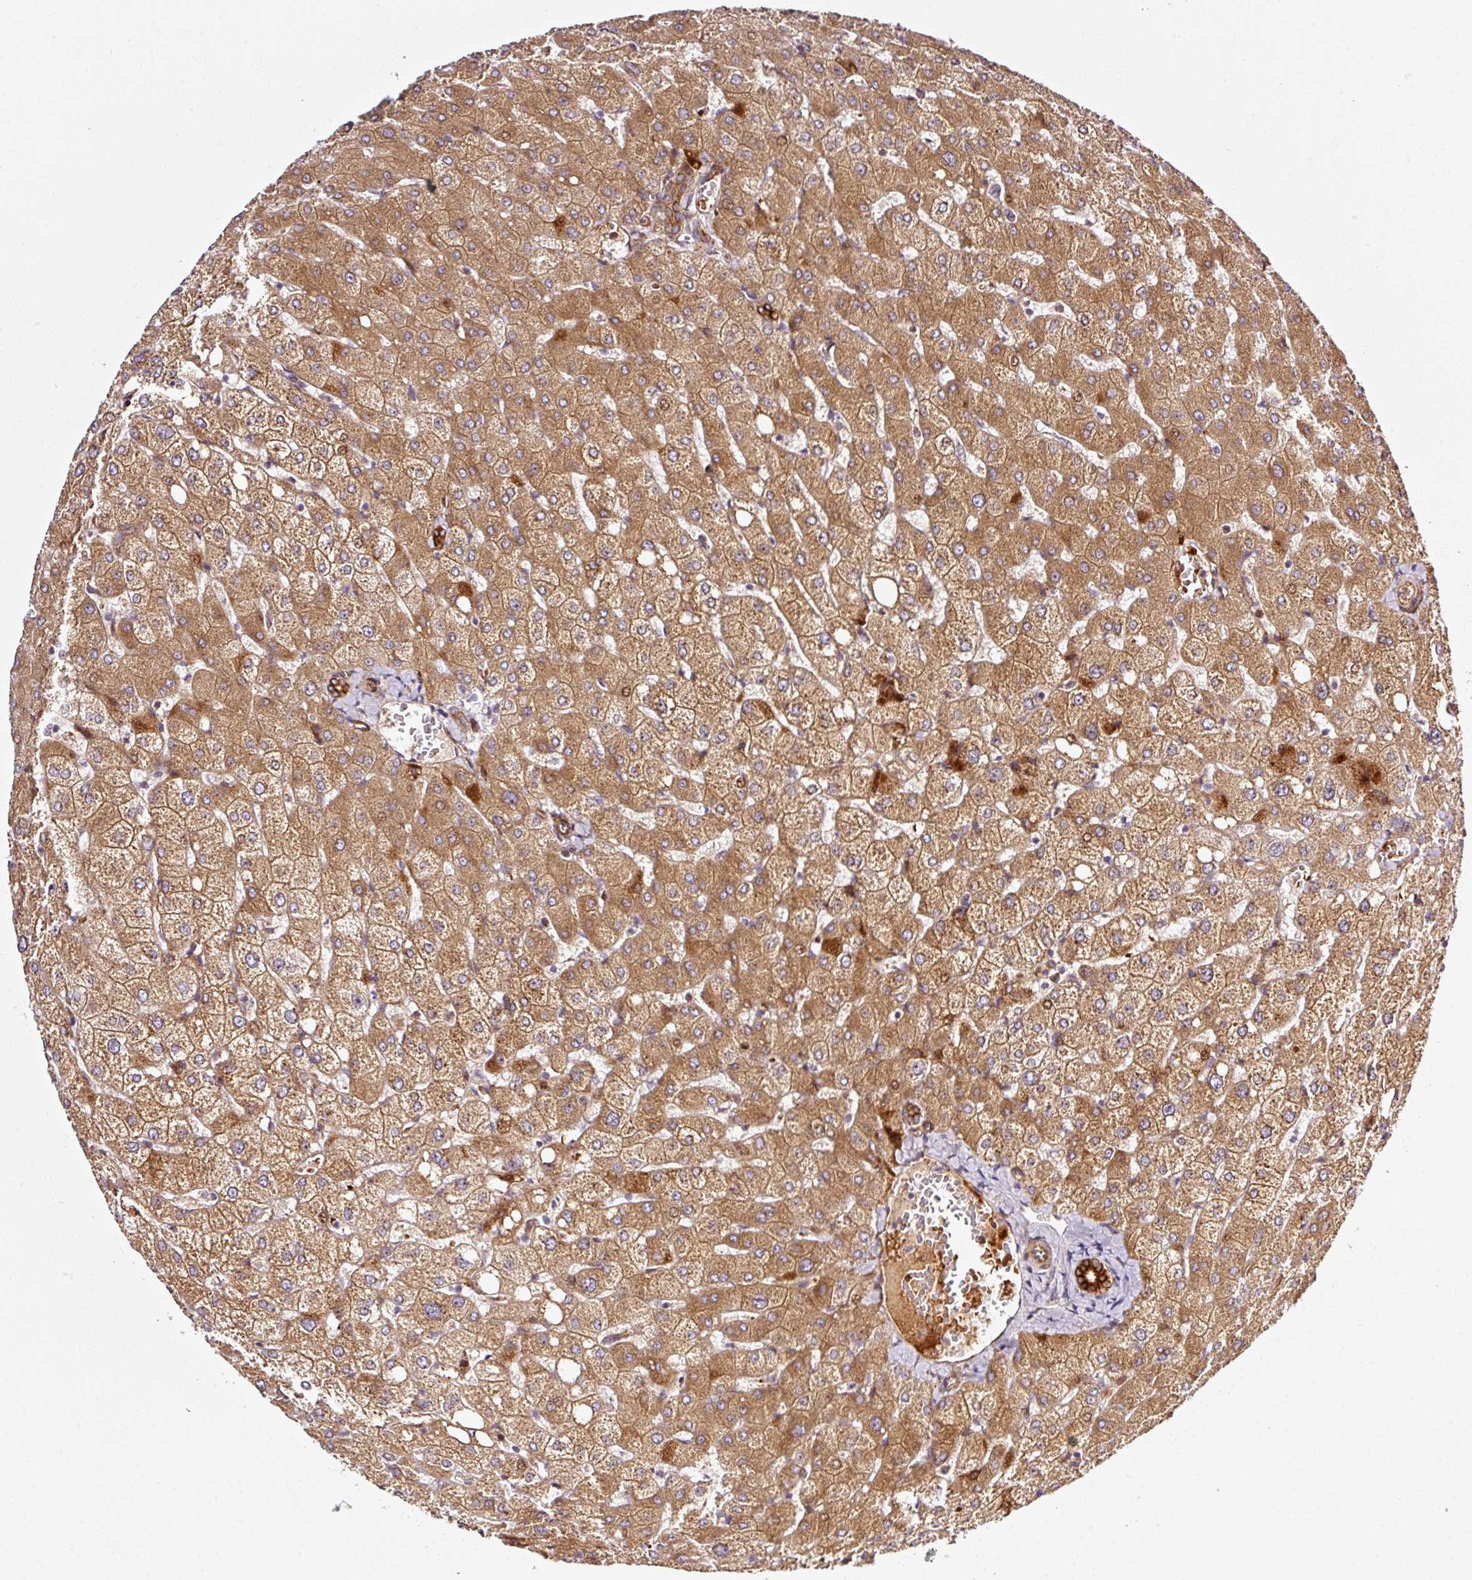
{"staining": {"intensity": "strong", "quantity": ">75%", "location": "cytoplasmic/membranous"}, "tissue": "liver", "cell_type": "Cholangiocytes", "image_type": "normal", "snomed": [{"axis": "morphology", "description": "Normal tissue, NOS"}, {"axis": "topography", "description": "Liver"}], "caption": "DAB immunohistochemical staining of benign liver displays strong cytoplasmic/membranous protein positivity in approximately >75% of cholangiocytes. The staining was performed using DAB (3,3'-diaminobenzidine), with brown indicating positive protein expression. Nuclei are stained blue with hematoxylin.", "gene": "ANKRD20A1", "patient": {"sex": "female", "age": 54}}